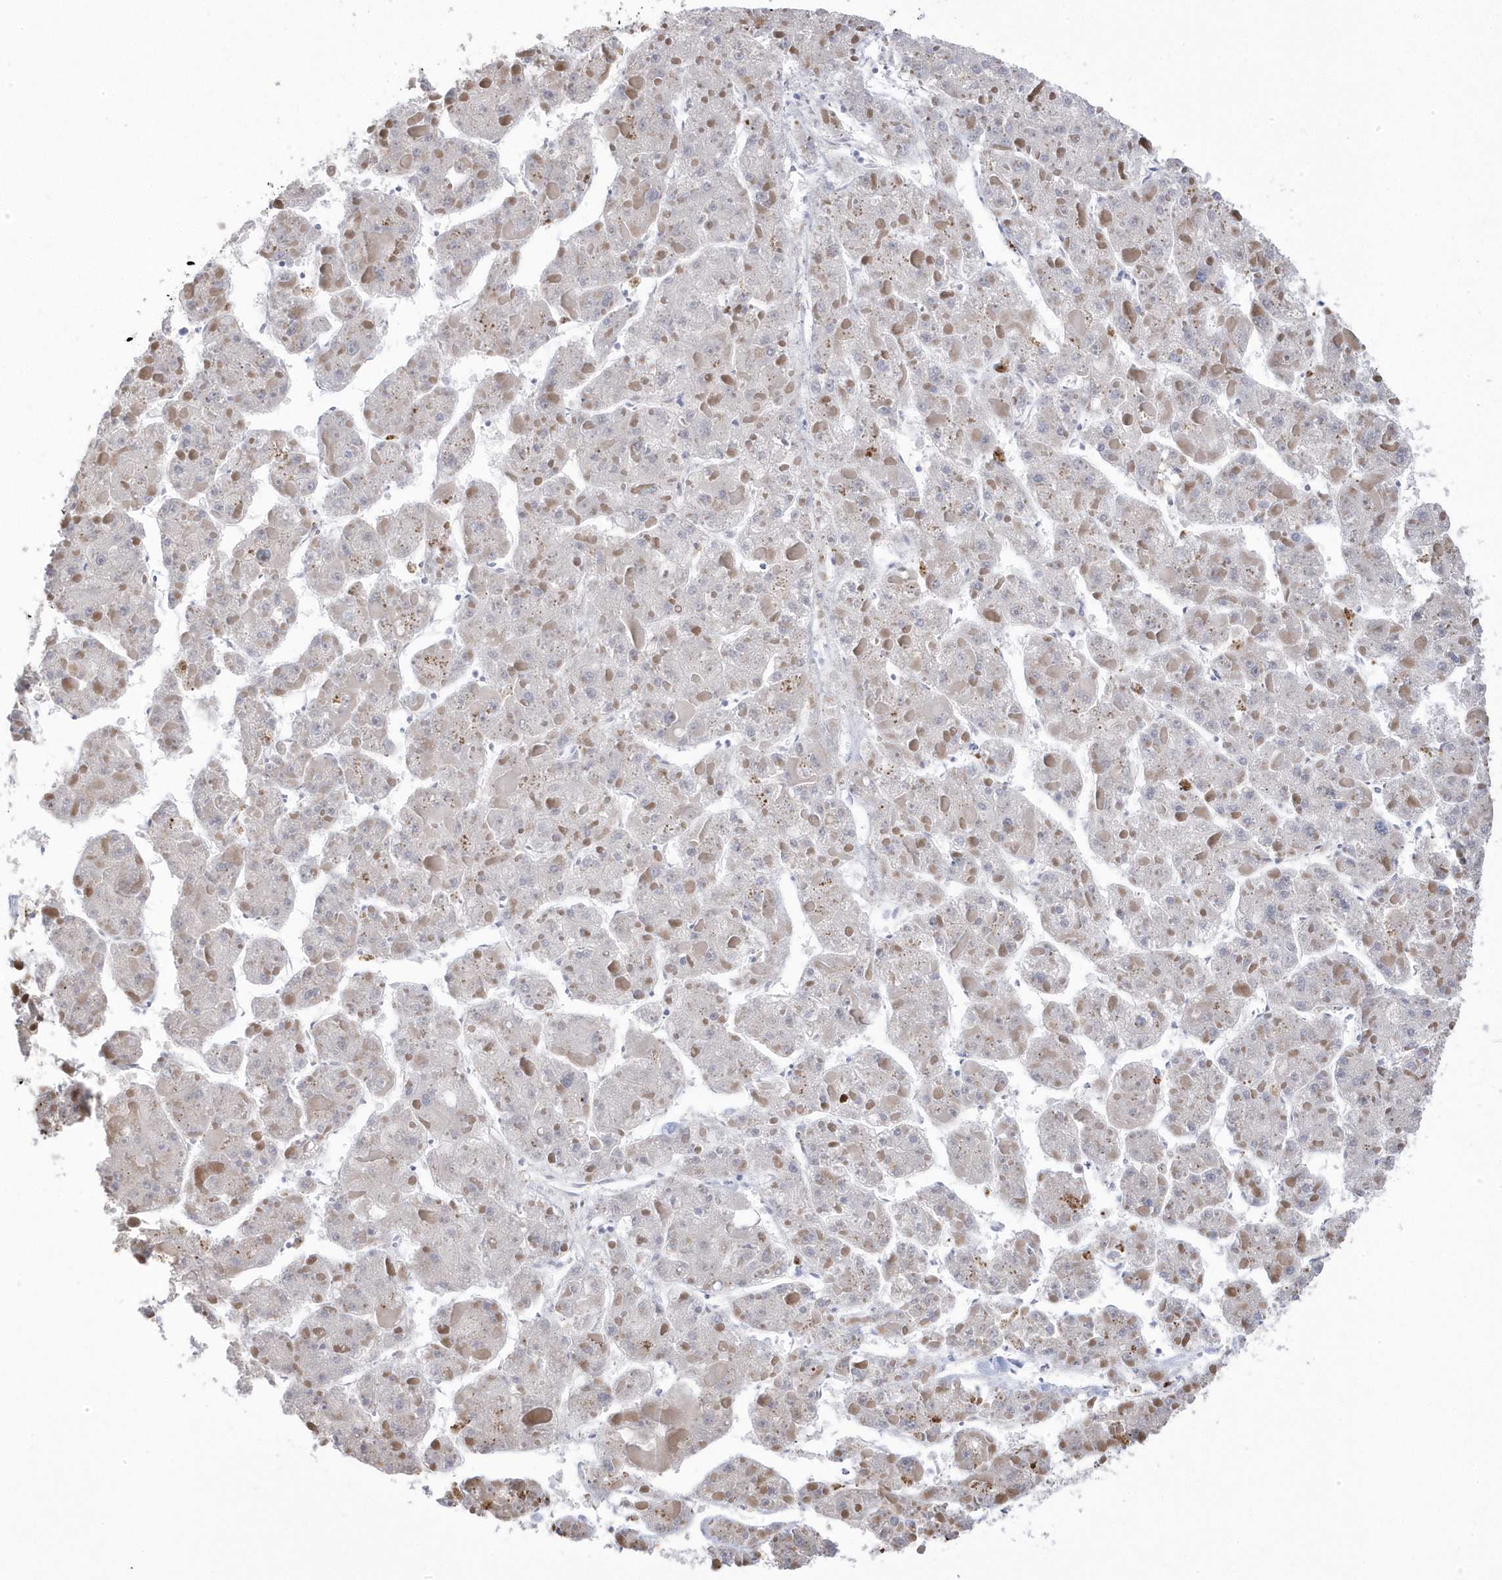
{"staining": {"intensity": "negative", "quantity": "none", "location": "none"}, "tissue": "liver cancer", "cell_type": "Tumor cells", "image_type": "cancer", "snomed": [{"axis": "morphology", "description": "Carcinoma, Hepatocellular, NOS"}, {"axis": "topography", "description": "Liver"}], "caption": "Liver hepatocellular carcinoma was stained to show a protein in brown. There is no significant expression in tumor cells.", "gene": "GTPBP6", "patient": {"sex": "female", "age": 73}}